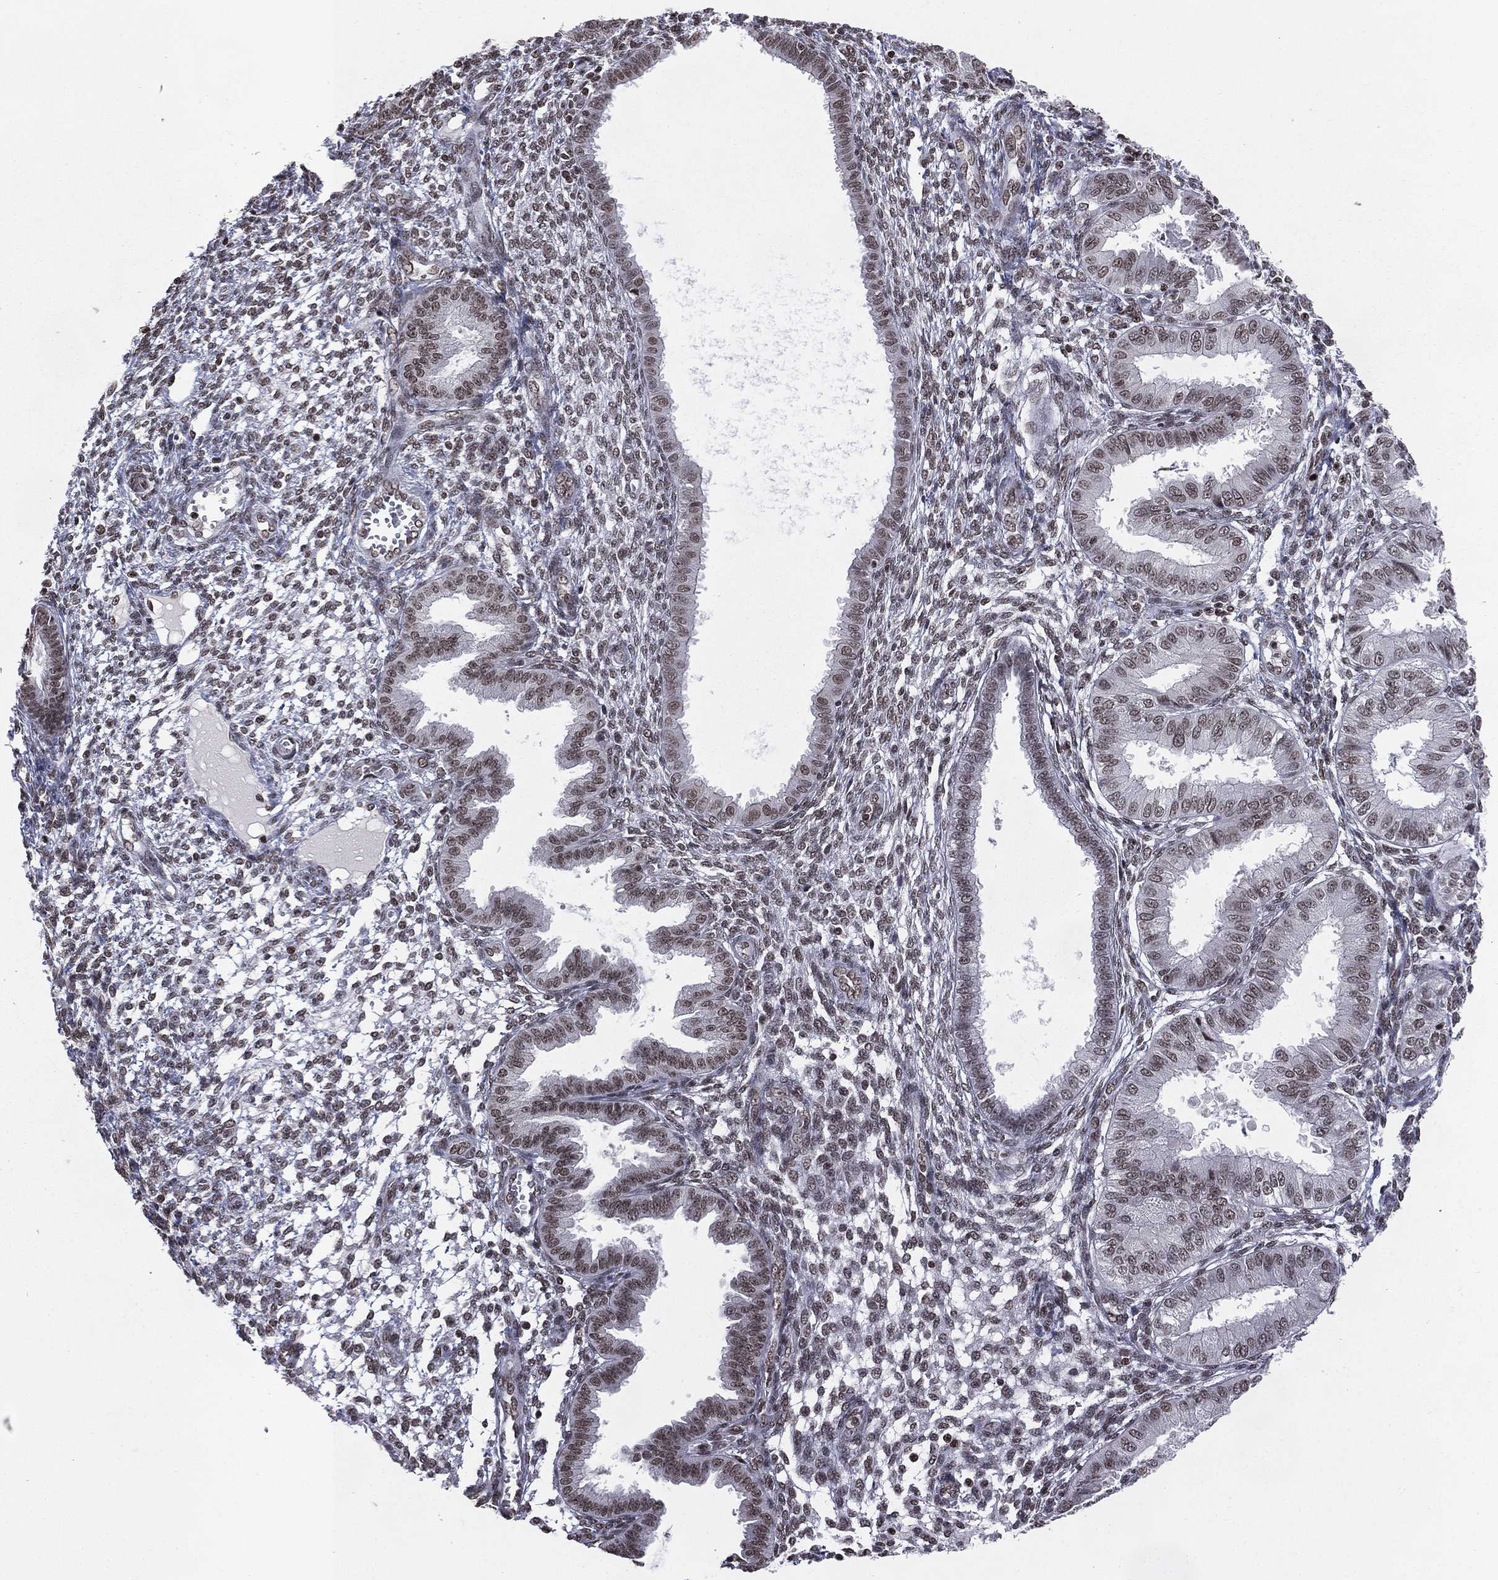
{"staining": {"intensity": "strong", "quantity": "25%-75%", "location": "nuclear"}, "tissue": "endometrium", "cell_type": "Cells in endometrial stroma", "image_type": "normal", "snomed": [{"axis": "morphology", "description": "Normal tissue, NOS"}, {"axis": "topography", "description": "Endometrium"}], "caption": "The micrograph demonstrates a brown stain indicating the presence of a protein in the nuclear of cells in endometrial stroma in endometrium.", "gene": "RFX7", "patient": {"sex": "female", "age": 43}}